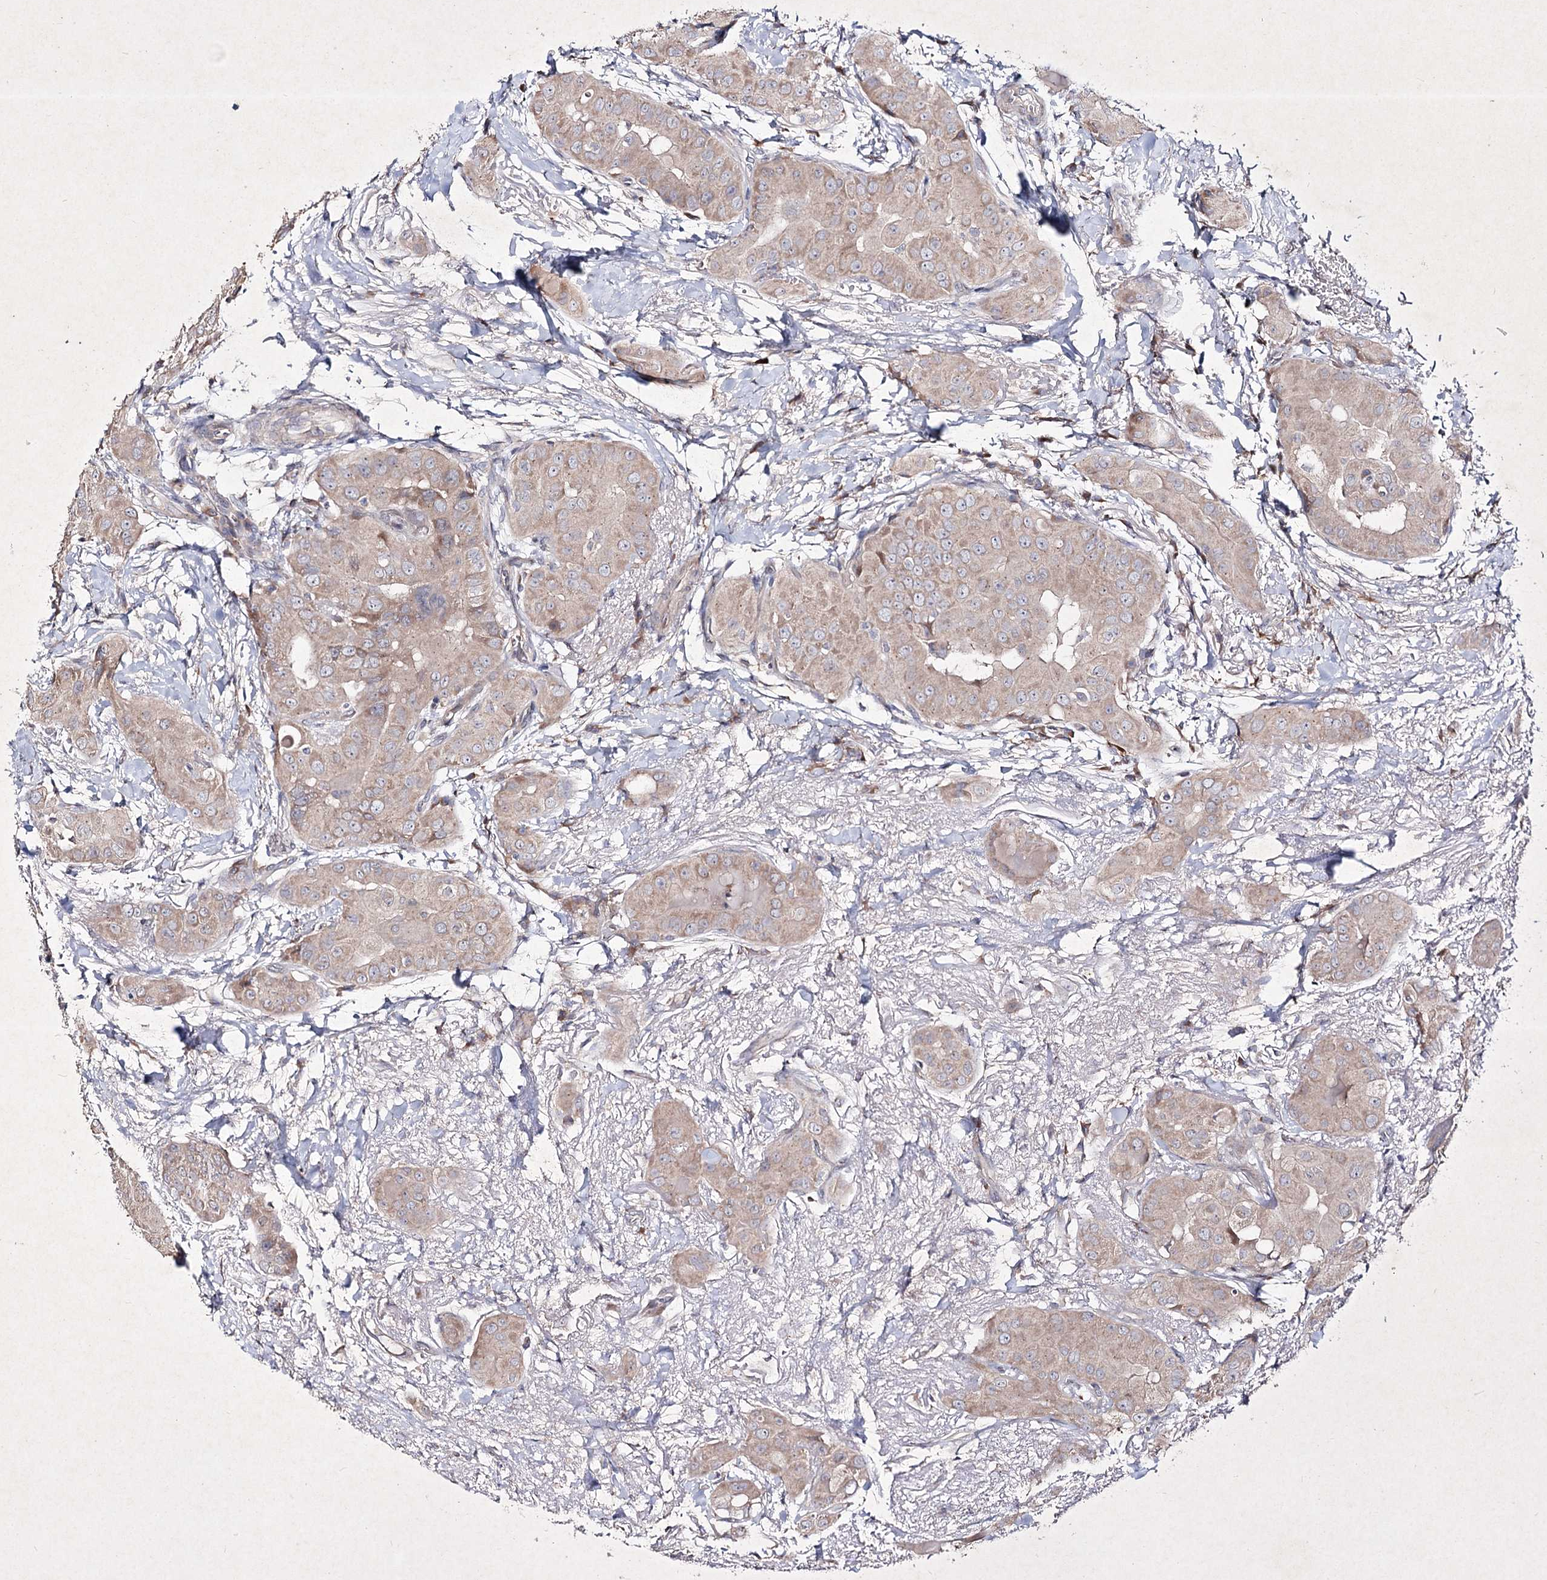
{"staining": {"intensity": "weak", "quantity": ">75%", "location": "cytoplasmic/membranous"}, "tissue": "thyroid cancer", "cell_type": "Tumor cells", "image_type": "cancer", "snomed": [{"axis": "morphology", "description": "Papillary adenocarcinoma, NOS"}, {"axis": "topography", "description": "Thyroid gland"}], "caption": "Thyroid cancer (papillary adenocarcinoma) was stained to show a protein in brown. There is low levels of weak cytoplasmic/membranous positivity in approximately >75% of tumor cells.", "gene": "CIB2", "patient": {"sex": "male", "age": 33}}